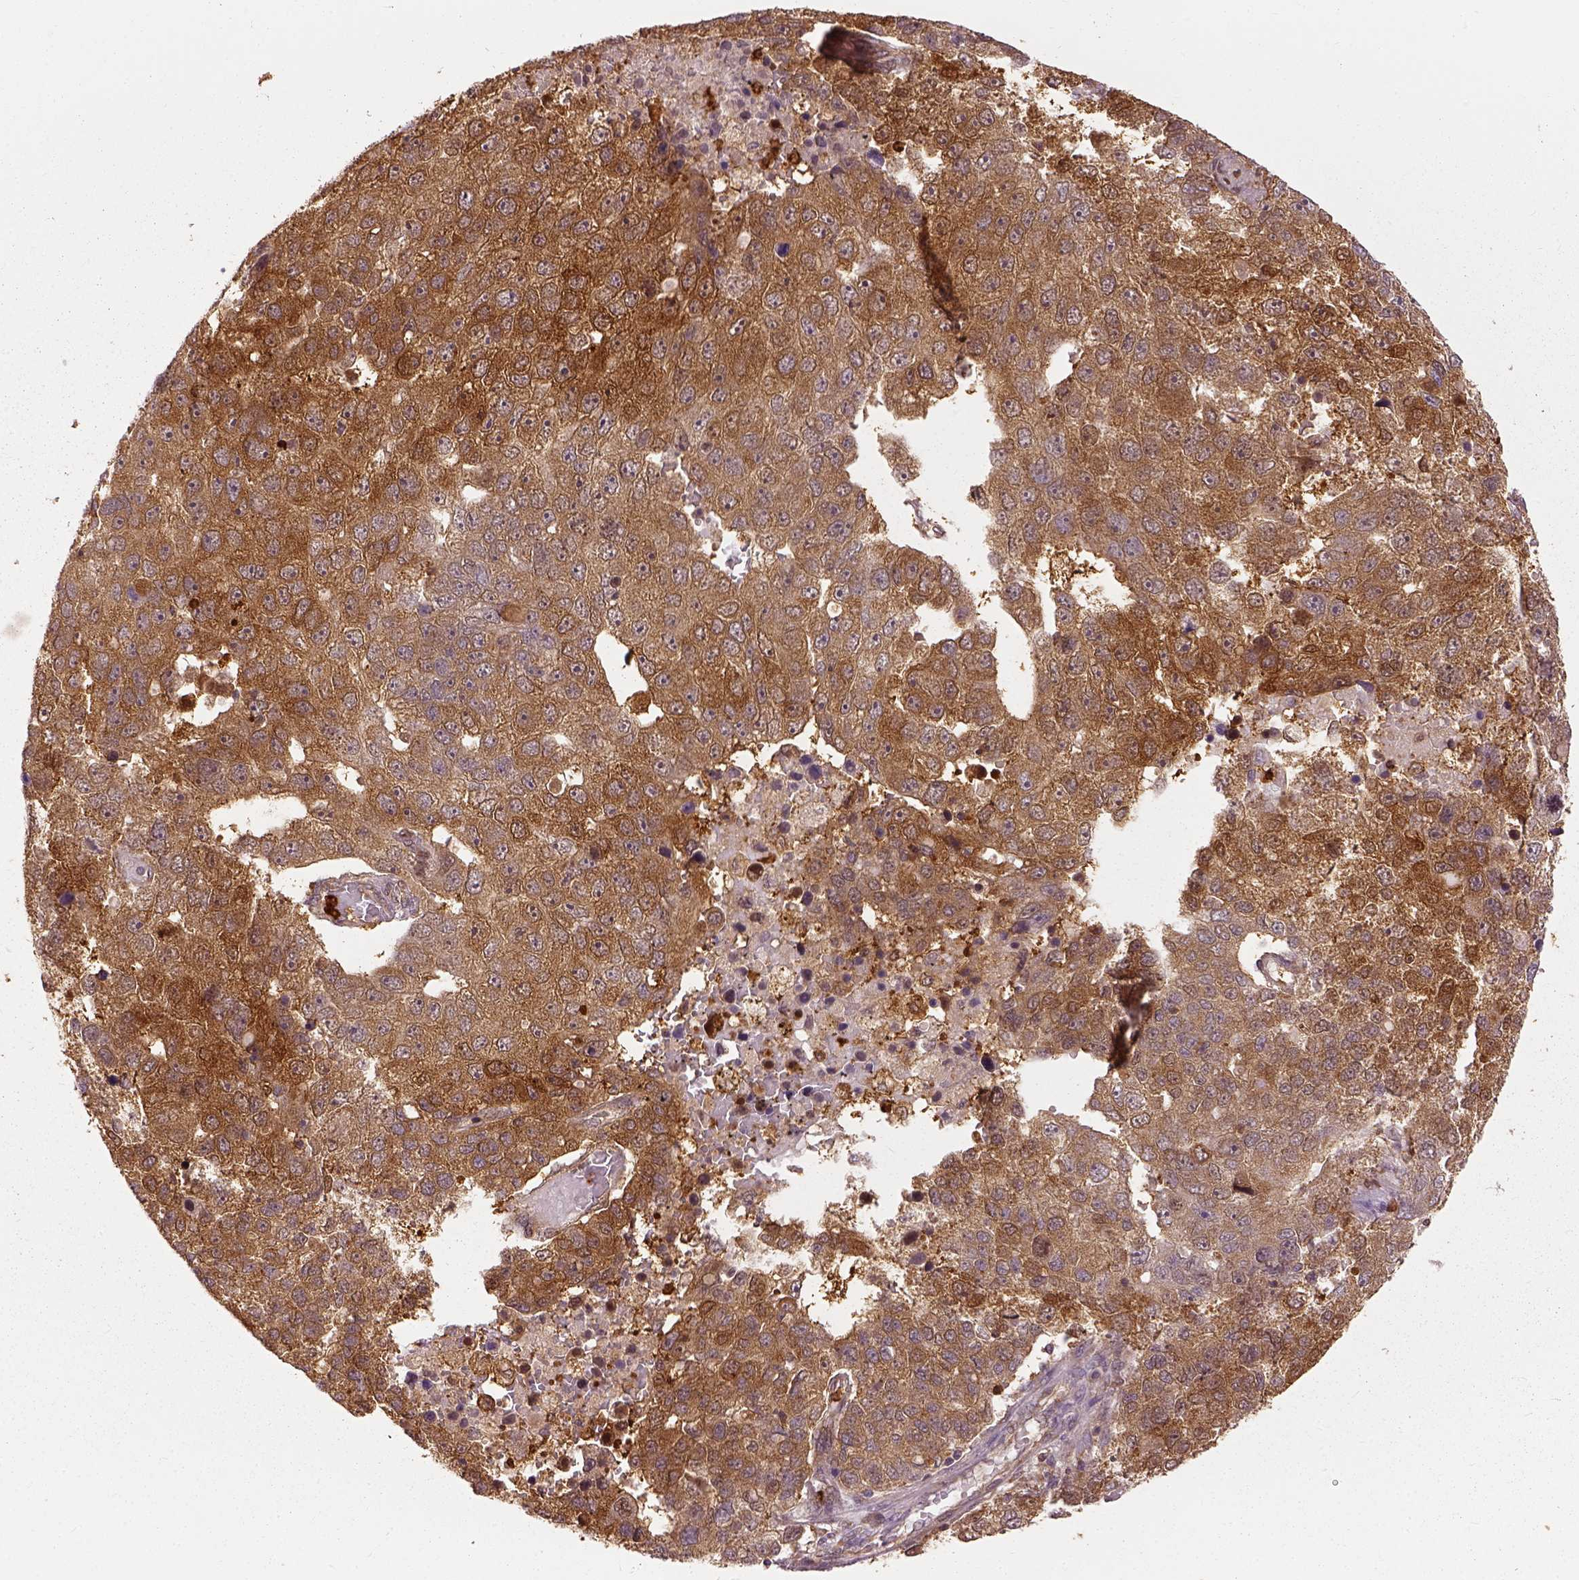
{"staining": {"intensity": "moderate", "quantity": ">75%", "location": "cytoplasmic/membranous"}, "tissue": "pancreatic cancer", "cell_type": "Tumor cells", "image_type": "cancer", "snomed": [{"axis": "morphology", "description": "Adenocarcinoma, NOS"}, {"axis": "topography", "description": "Pancreas"}], "caption": "Immunohistochemistry (IHC) photomicrograph of neoplastic tissue: human pancreatic cancer stained using immunohistochemistry (IHC) demonstrates medium levels of moderate protein expression localized specifically in the cytoplasmic/membranous of tumor cells, appearing as a cytoplasmic/membranous brown color.", "gene": "GPI", "patient": {"sex": "female", "age": 61}}